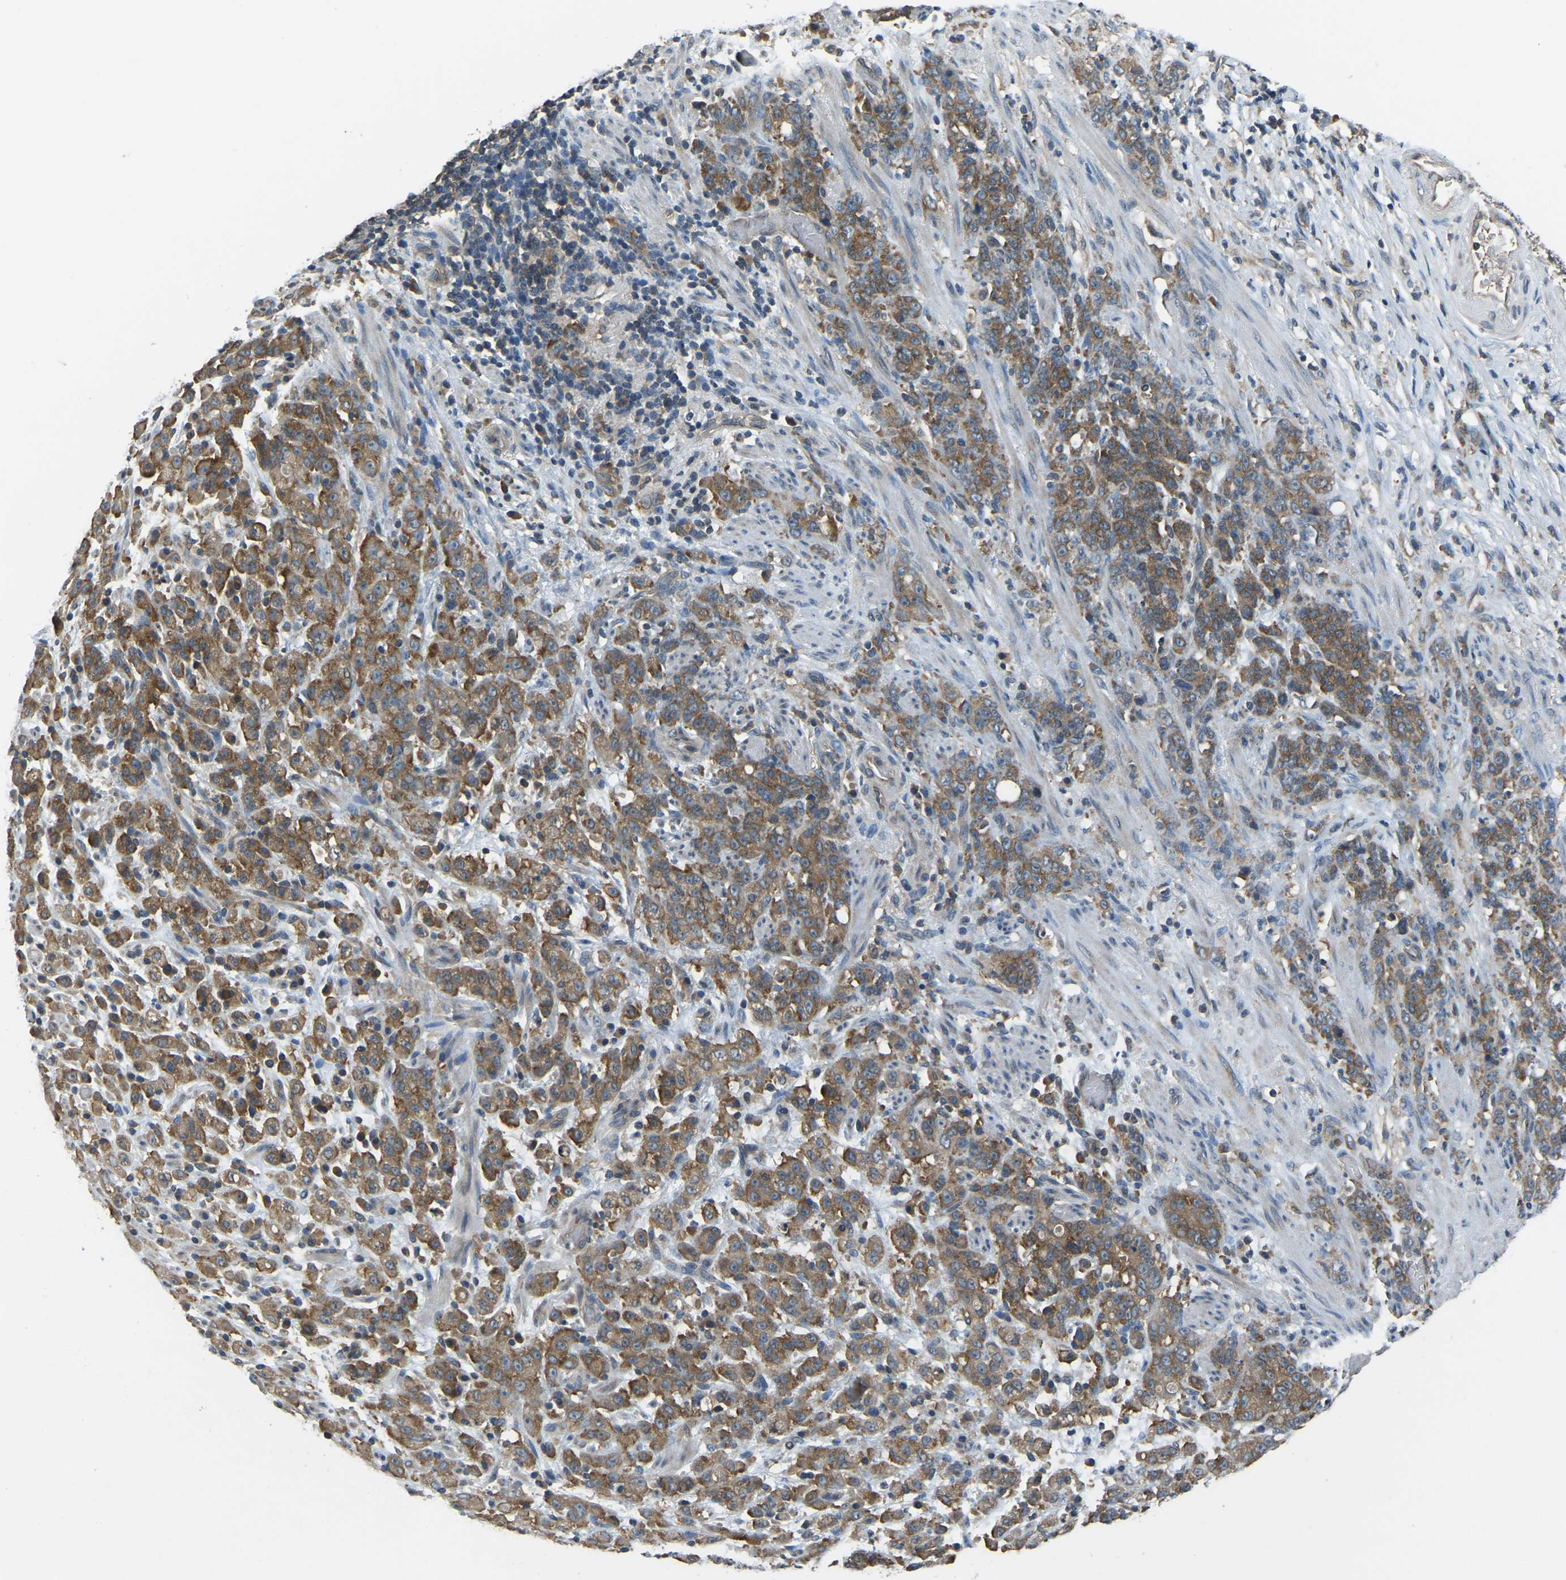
{"staining": {"intensity": "moderate", "quantity": ">75%", "location": "cytoplasmic/membranous"}, "tissue": "stomach cancer", "cell_type": "Tumor cells", "image_type": "cancer", "snomed": [{"axis": "morphology", "description": "Adenocarcinoma, NOS"}, {"axis": "topography", "description": "Stomach, lower"}], "caption": "A histopathology image of human stomach adenocarcinoma stained for a protein exhibits moderate cytoplasmic/membranous brown staining in tumor cells.", "gene": "AIMP1", "patient": {"sex": "male", "age": 88}}